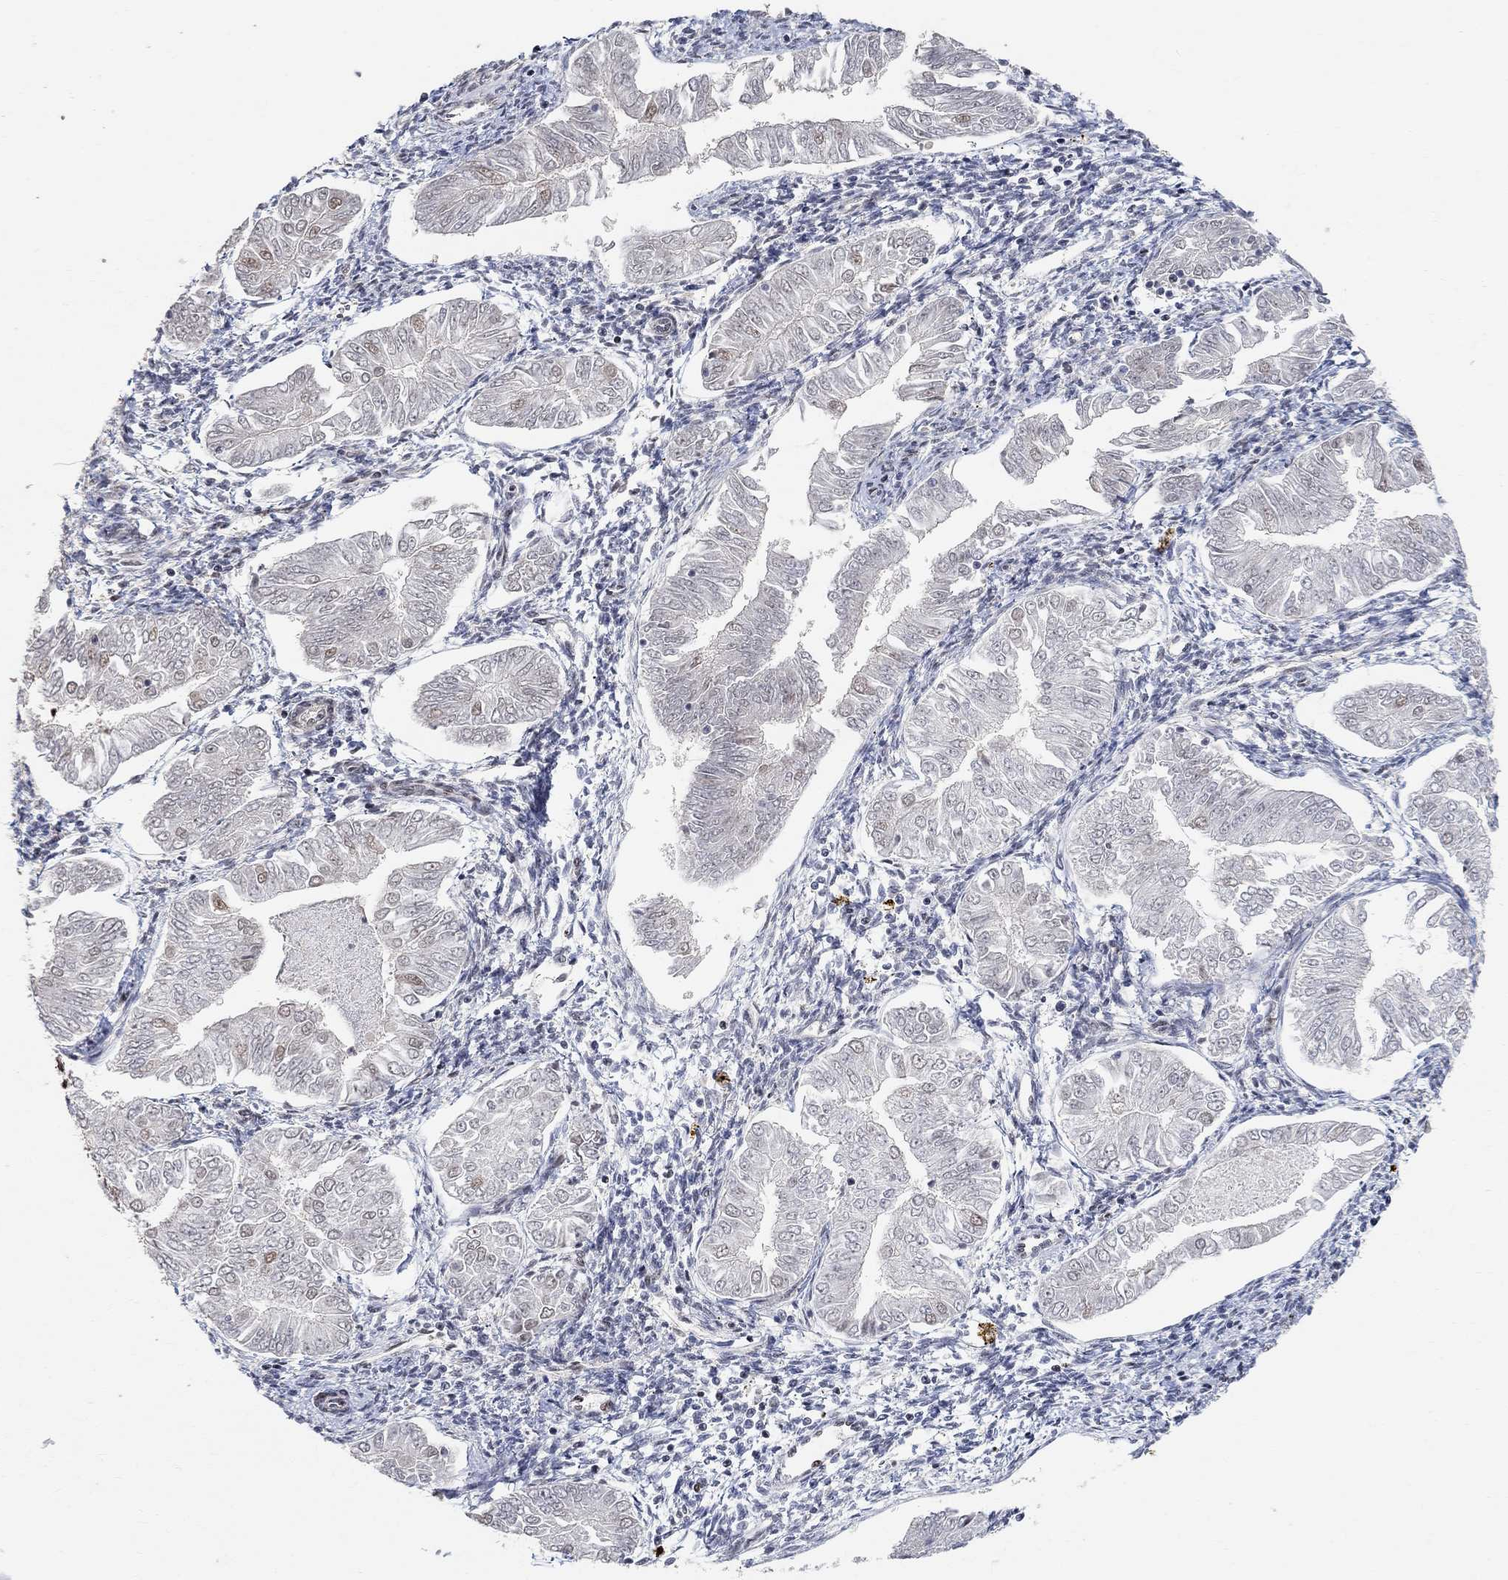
{"staining": {"intensity": "weak", "quantity": "<25%", "location": "nuclear"}, "tissue": "endometrial cancer", "cell_type": "Tumor cells", "image_type": "cancer", "snomed": [{"axis": "morphology", "description": "Adenocarcinoma, NOS"}, {"axis": "topography", "description": "Endometrium"}], "caption": "An immunohistochemistry photomicrograph of endometrial cancer (adenocarcinoma) is shown. There is no staining in tumor cells of endometrial cancer (adenocarcinoma). (DAB (3,3'-diaminobenzidine) immunohistochemistry with hematoxylin counter stain).", "gene": "E4F1", "patient": {"sex": "female", "age": 53}}